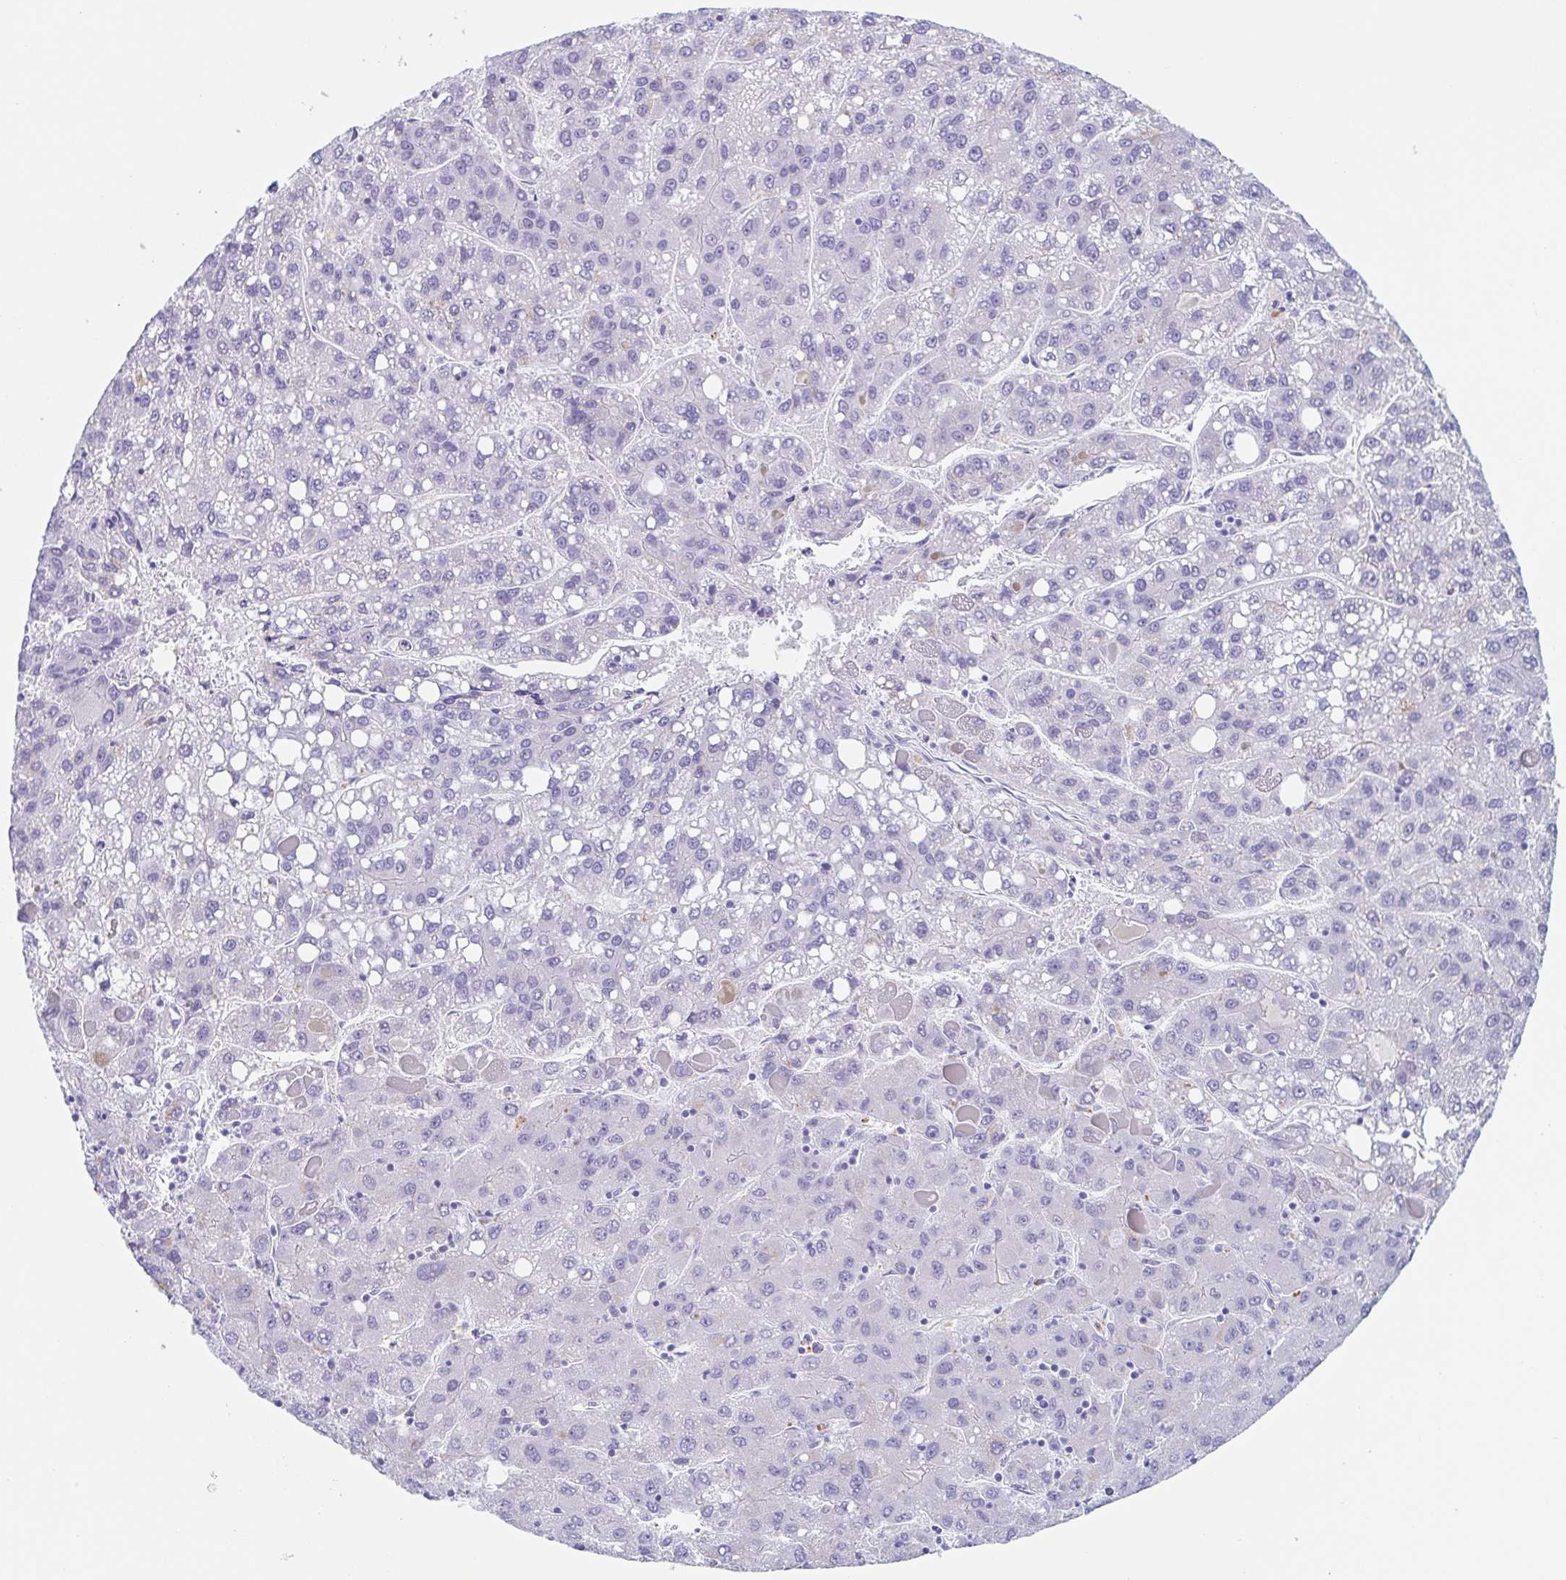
{"staining": {"intensity": "negative", "quantity": "none", "location": "none"}, "tissue": "liver cancer", "cell_type": "Tumor cells", "image_type": "cancer", "snomed": [{"axis": "morphology", "description": "Carcinoma, Hepatocellular, NOS"}, {"axis": "topography", "description": "Liver"}], "caption": "The immunohistochemistry (IHC) micrograph has no significant positivity in tumor cells of hepatocellular carcinoma (liver) tissue. Nuclei are stained in blue.", "gene": "TAGLN3", "patient": {"sex": "female", "age": 82}}